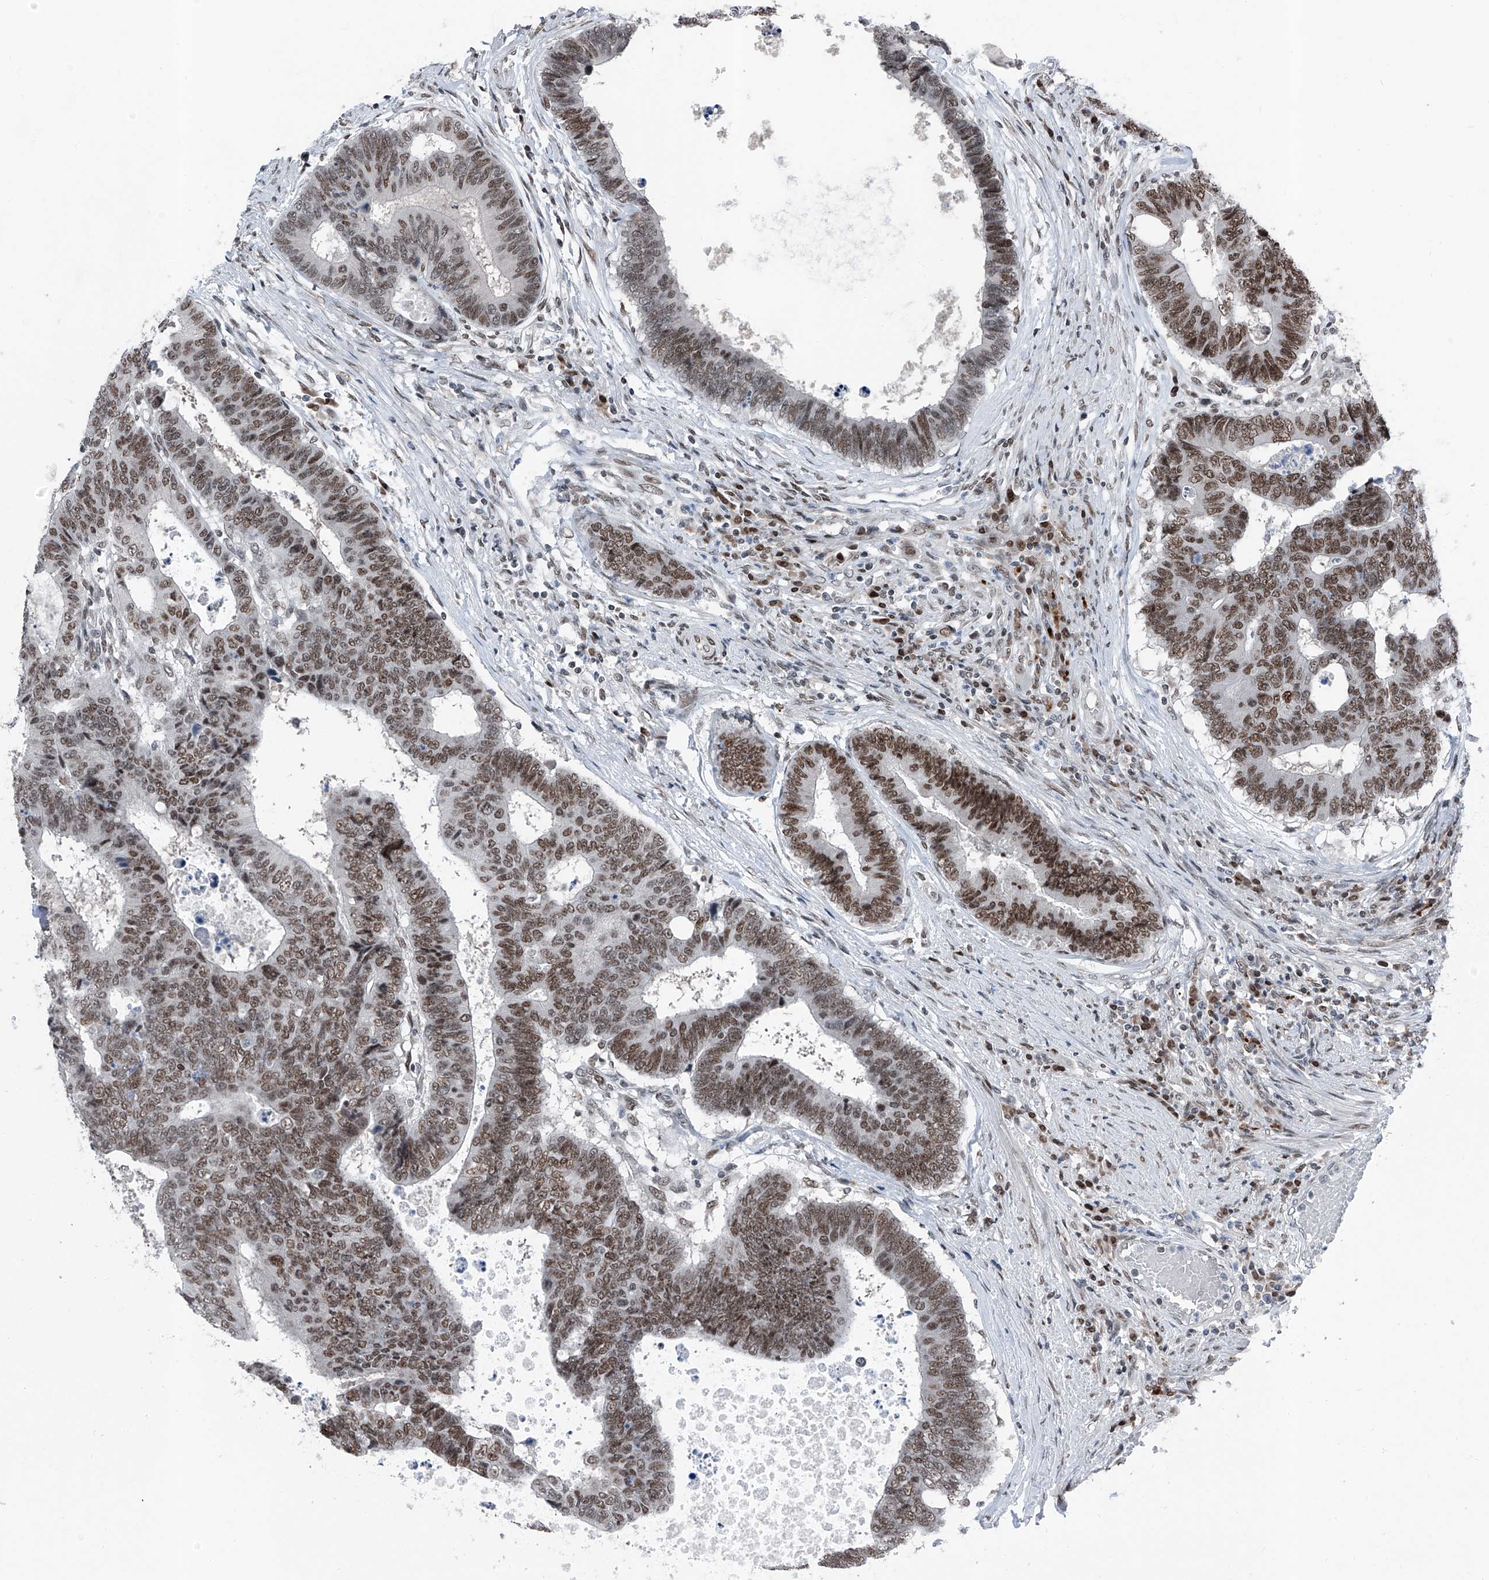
{"staining": {"intensity": "moderate", "quantity": ">75%", "location": "nuclear"}, "tissue": "colorectal cancer", "cell_type": "Tumor cells", "image_type": "cancer", "snomed": [{"axis": "morphology", "description": "Adenocarcinoma, NOS"}, {"axis": "topography", "description": "Rectum"}], "caption": "Moderate nuclear staining for a protein is appreciated in approximately >75% of tumor cells of adenocarcinoma (colorectal) using immunohistochemistry.", "gene": "BMI1", "patient": {"sex": "male", "age": 84}}